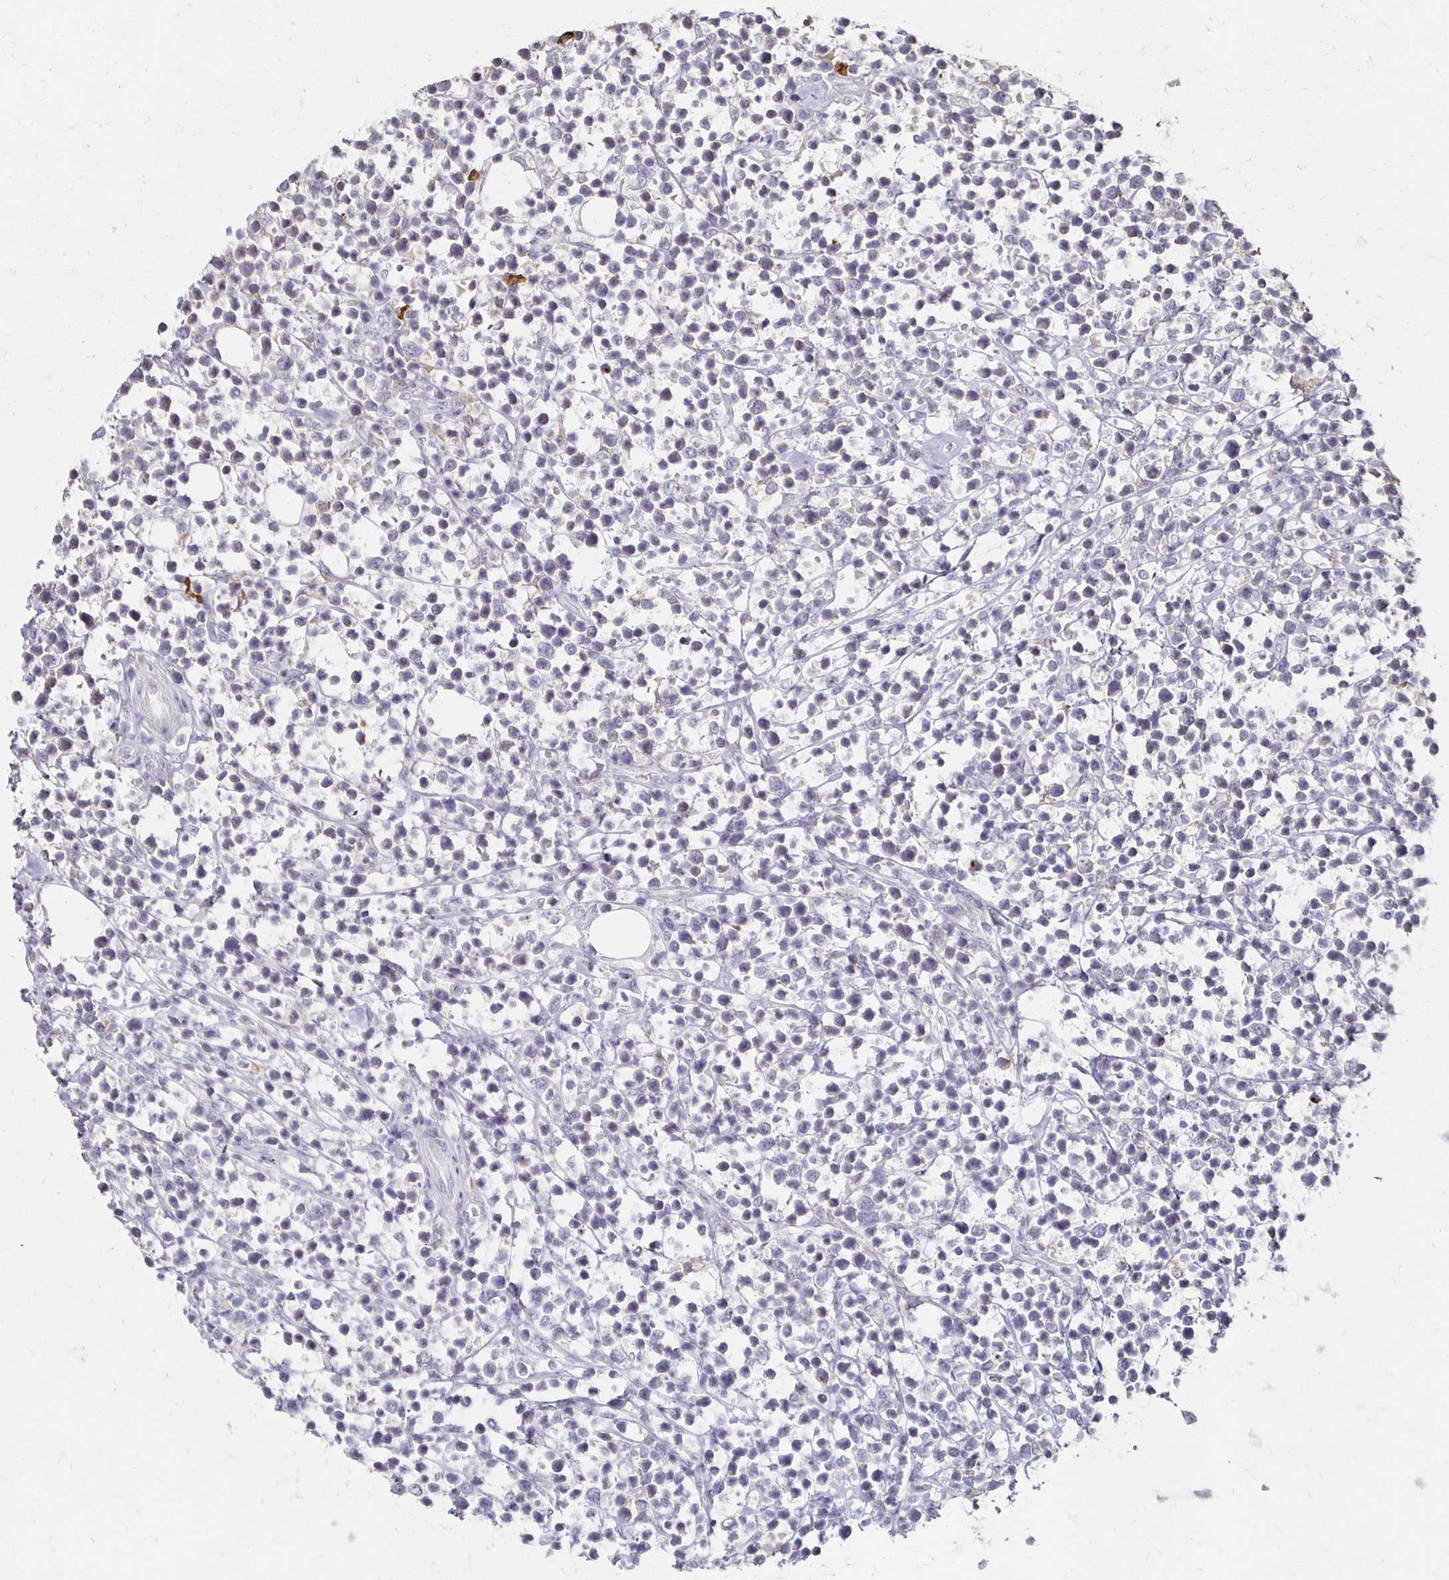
{"staining": {"intensity": "negative", "quantity": "none", "location": "none"}, "tissue": "lymphoma", "cell_type": "Tumor cells", "image_type": "cancer", "snomed": [{"axis": "morphology", "description": "Malignant lymphoma, non-Hodgkin's type, Low grade"}, {"axis": "topography", "description": "Lymph node"}], "caption": "Lymphoma was stained to show a protein in brown. There is no significant positivity in tumor cells.", "gene": "ZNF727", "patient": {"sex": "male", "age": 60}}